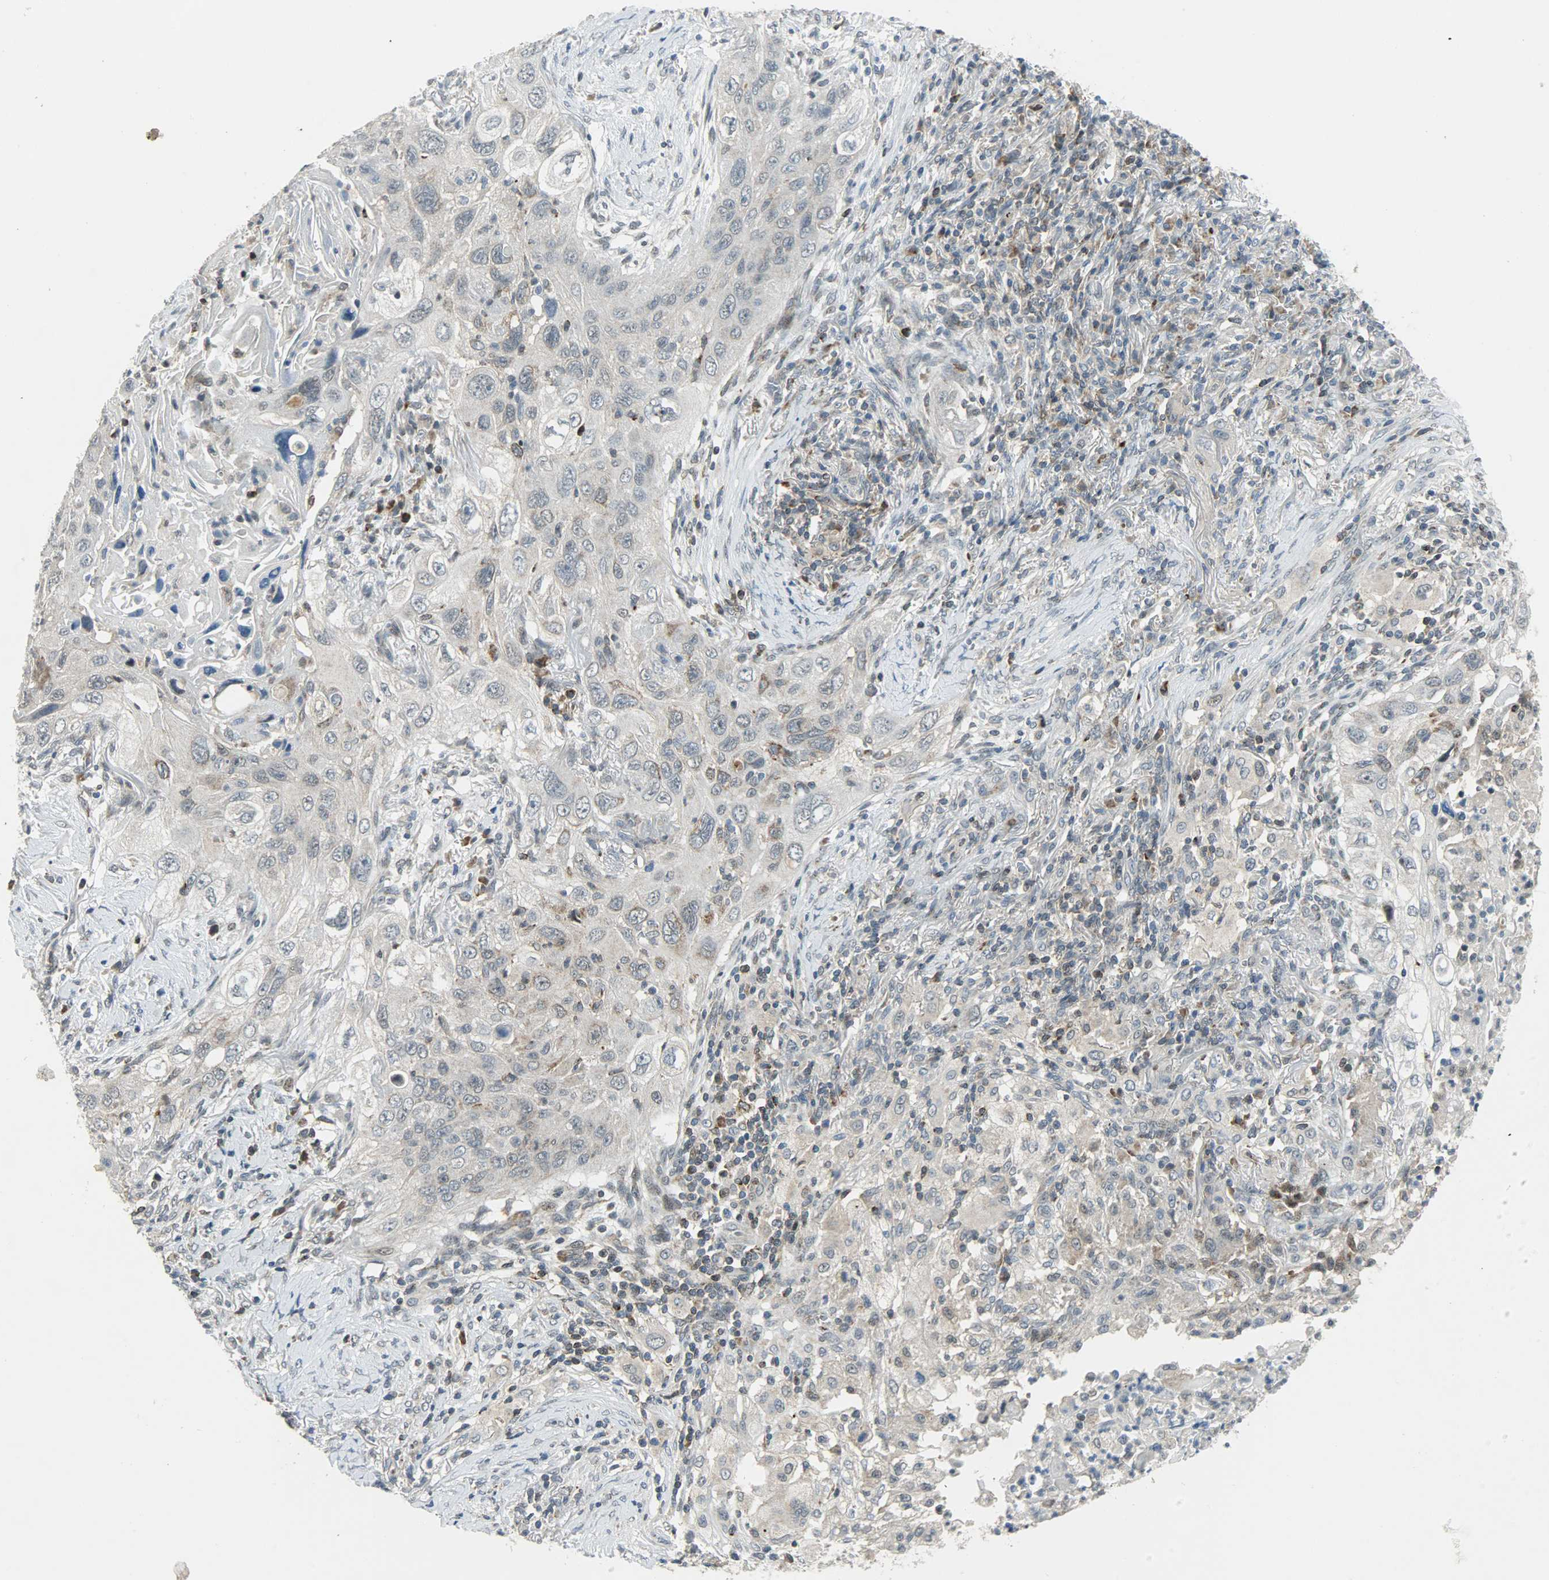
{"staining": {"intensity": "weak", "quantity": "25%-75%", "location": "cytoplasmic/membranous"}, "tissue": "lung cancer", "cell_type": "Tumor cells", "image_type": "cancer", "snomed": [{"axis": "morphology", "description": "Squamous cell carcinoma, NOS"}, {"axis": "topography", "description": "Lung"}], "caption": "An immunohistochemistry (IHC) image of neoplastic tissue is shown. Protein staining in brown labels weak cytoplasmic/membranous positivity in squamous cell carcinoma (lung) within tumor cells.", "gene": "IL15", "patient": {"sex": "female", "age": 67}}